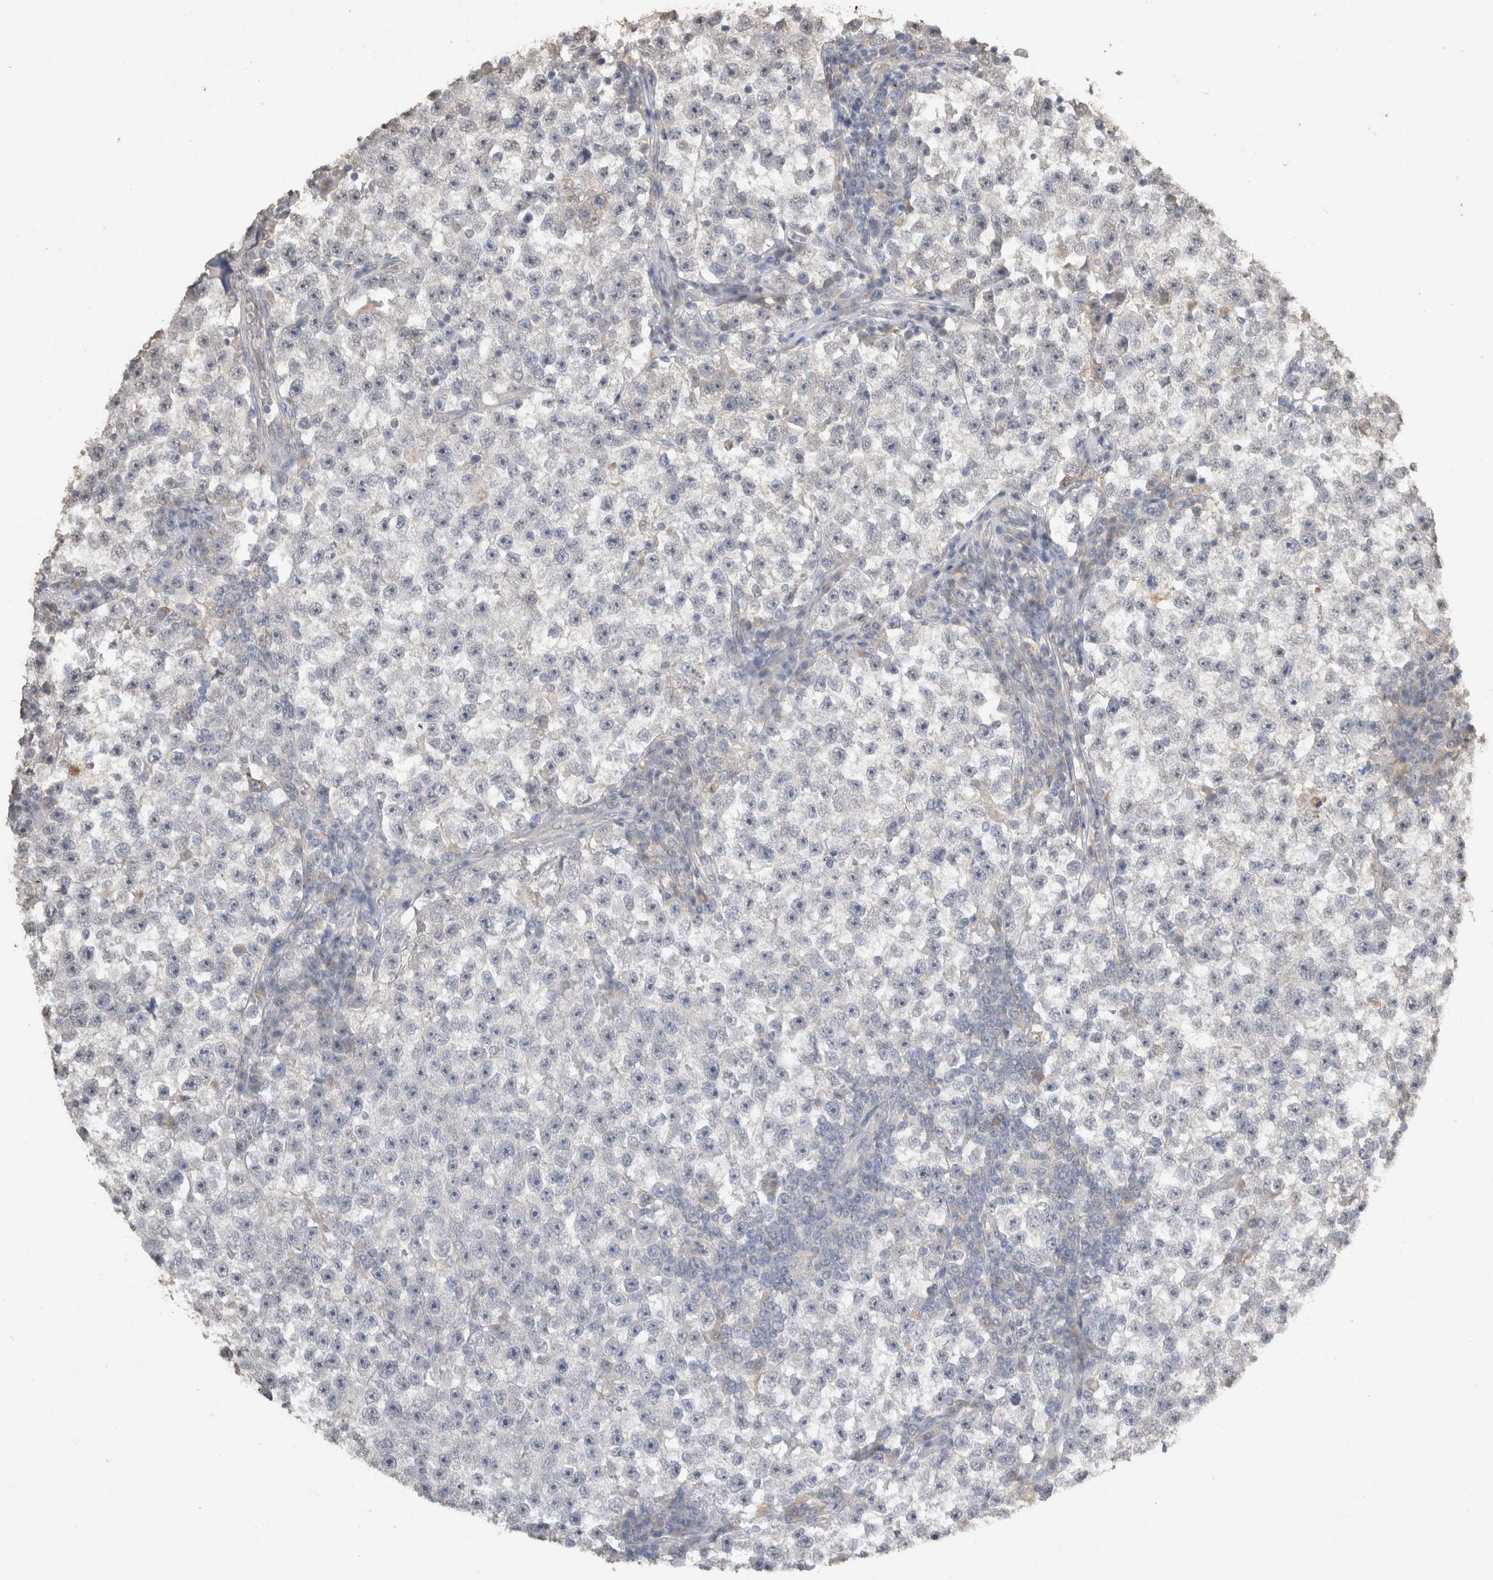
{"staining": {"intensity": "negative", "quantity": "none", "location": "none"}, "tissue": "testis cancer", "cell_type": "Tumor cells", "image_type": "cancer", "snomed": [{"axis": "morphology", "description": "Seminoma, NOS"}, {"axis": "topography", "description": "Testis"}], "caption": "The immunohistochemistry photomicrograph has no significant staining in tumor cells of testis cancer tissue.", "gene": "NAALADL2", "patient": {"sex": "male", "age": 22}}